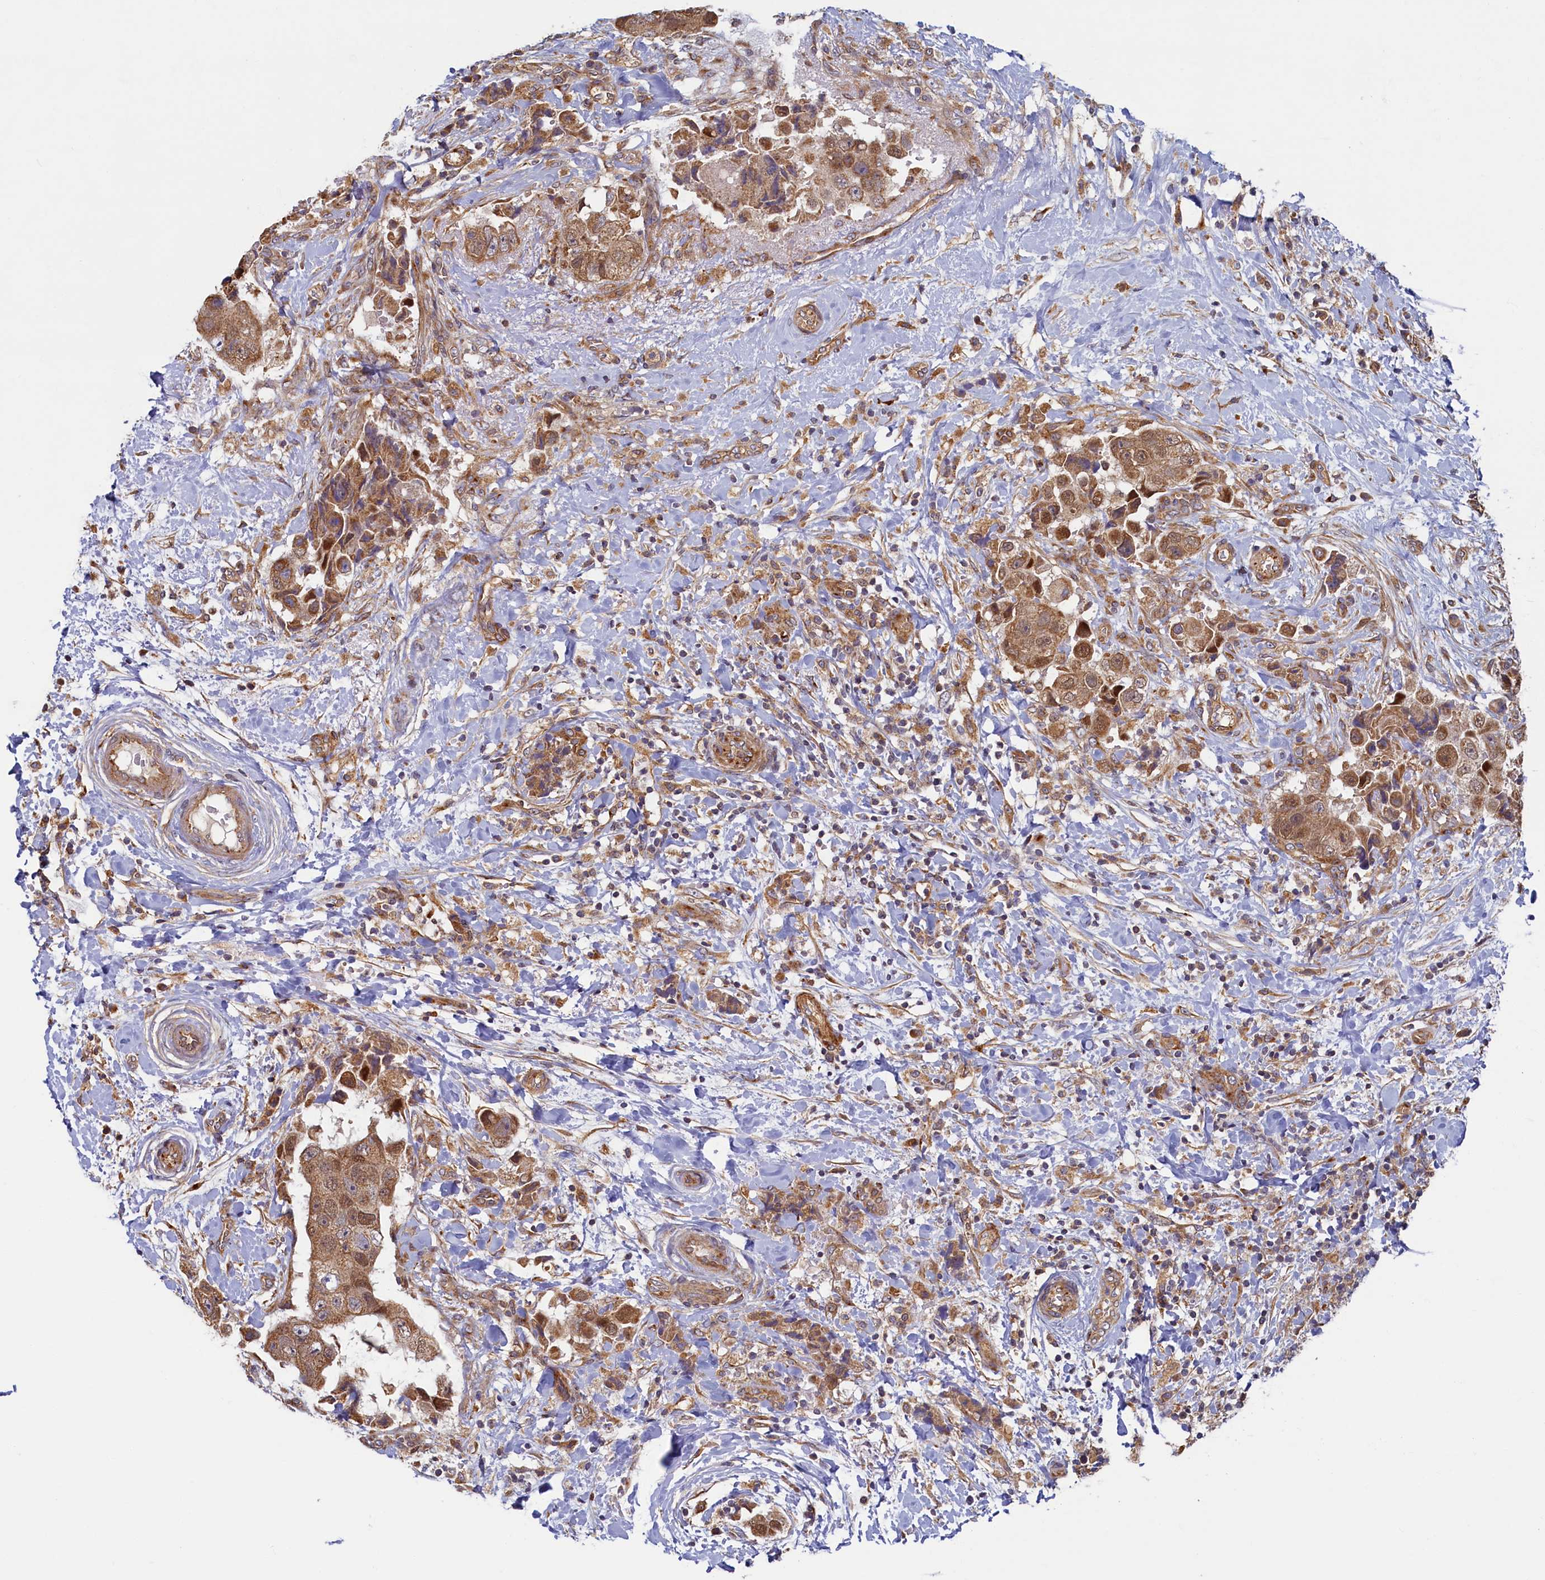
{"staining": {"intensity": "moderate", "quantity": ">75%", "location": "cytoplasmic/membranous"}, "tissue": "breast cancer", "cell_type": "Tumor cells", "image_type": "cancer", "snomed": [{"axis": "morphology", "description": "Normal tissue, NOS"}, {"axis": "morphology", "description": "Duct carcinoma"}, {"axis": "topography", "description": "Breast"}], "caption": "Breast cancer (infiltrating ductal carcinoma) stained with IHC exhibits moderate cytoplasmic/membranous positivity in about >75% of tumor cells.", "gene": "STX12", "patient": {"sex": "female", "age": 62}}